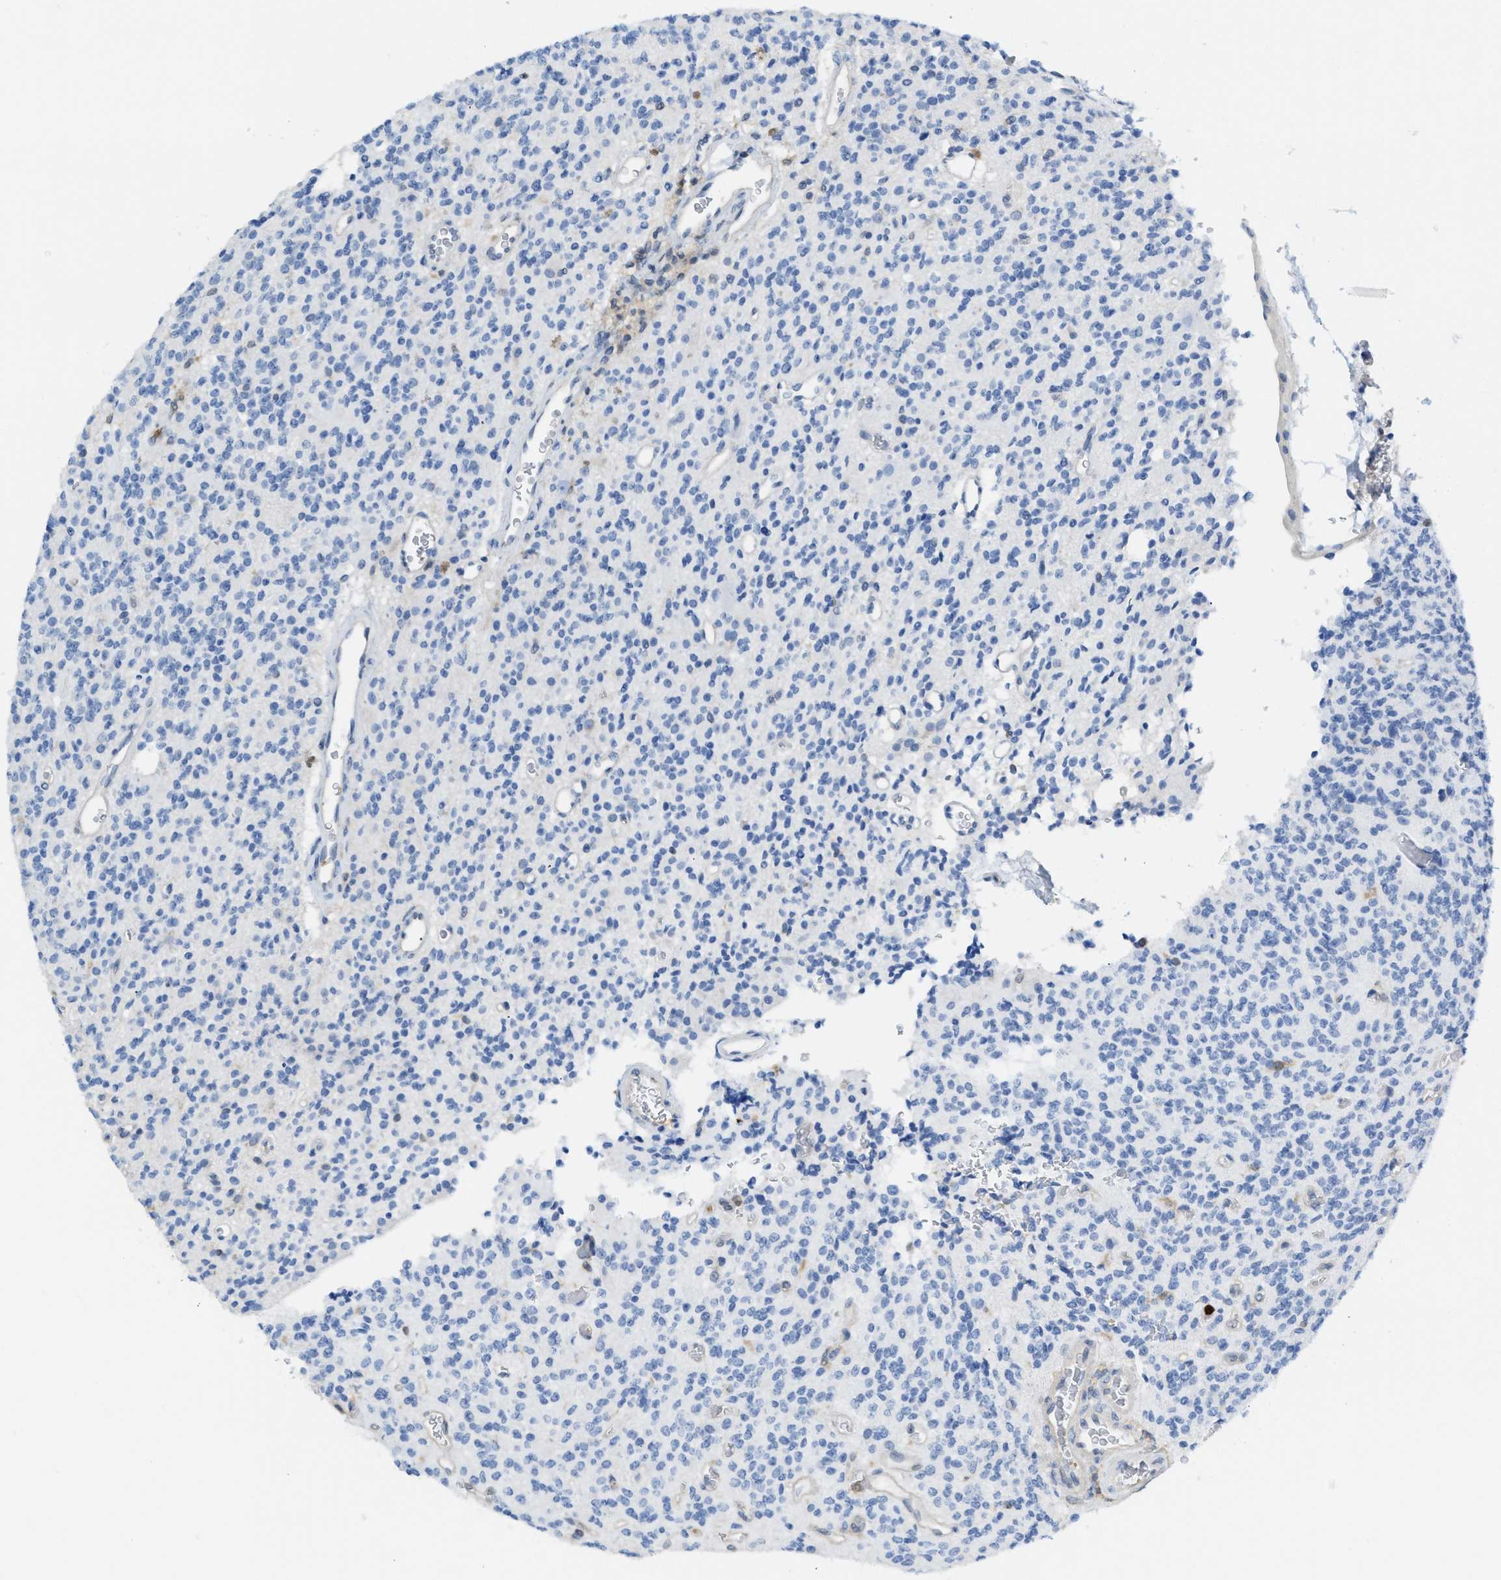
{"staining": {"intensity": "negative", "quantity": "none", "location": "none"}, "tissue": "glioma", "cell_type": "Tumor cells", "image_type": "cancer", "snomed": [{"axis": "morphology", "description": "Glioma, malignant, High grade"}, {"axis": "topography", "description": "Brain"}], "caption": "Tumor cells are negative for brown protein staining in glioma.", "gene": "SERPINB1", "patient": {"sex": "male", "age": 34}}